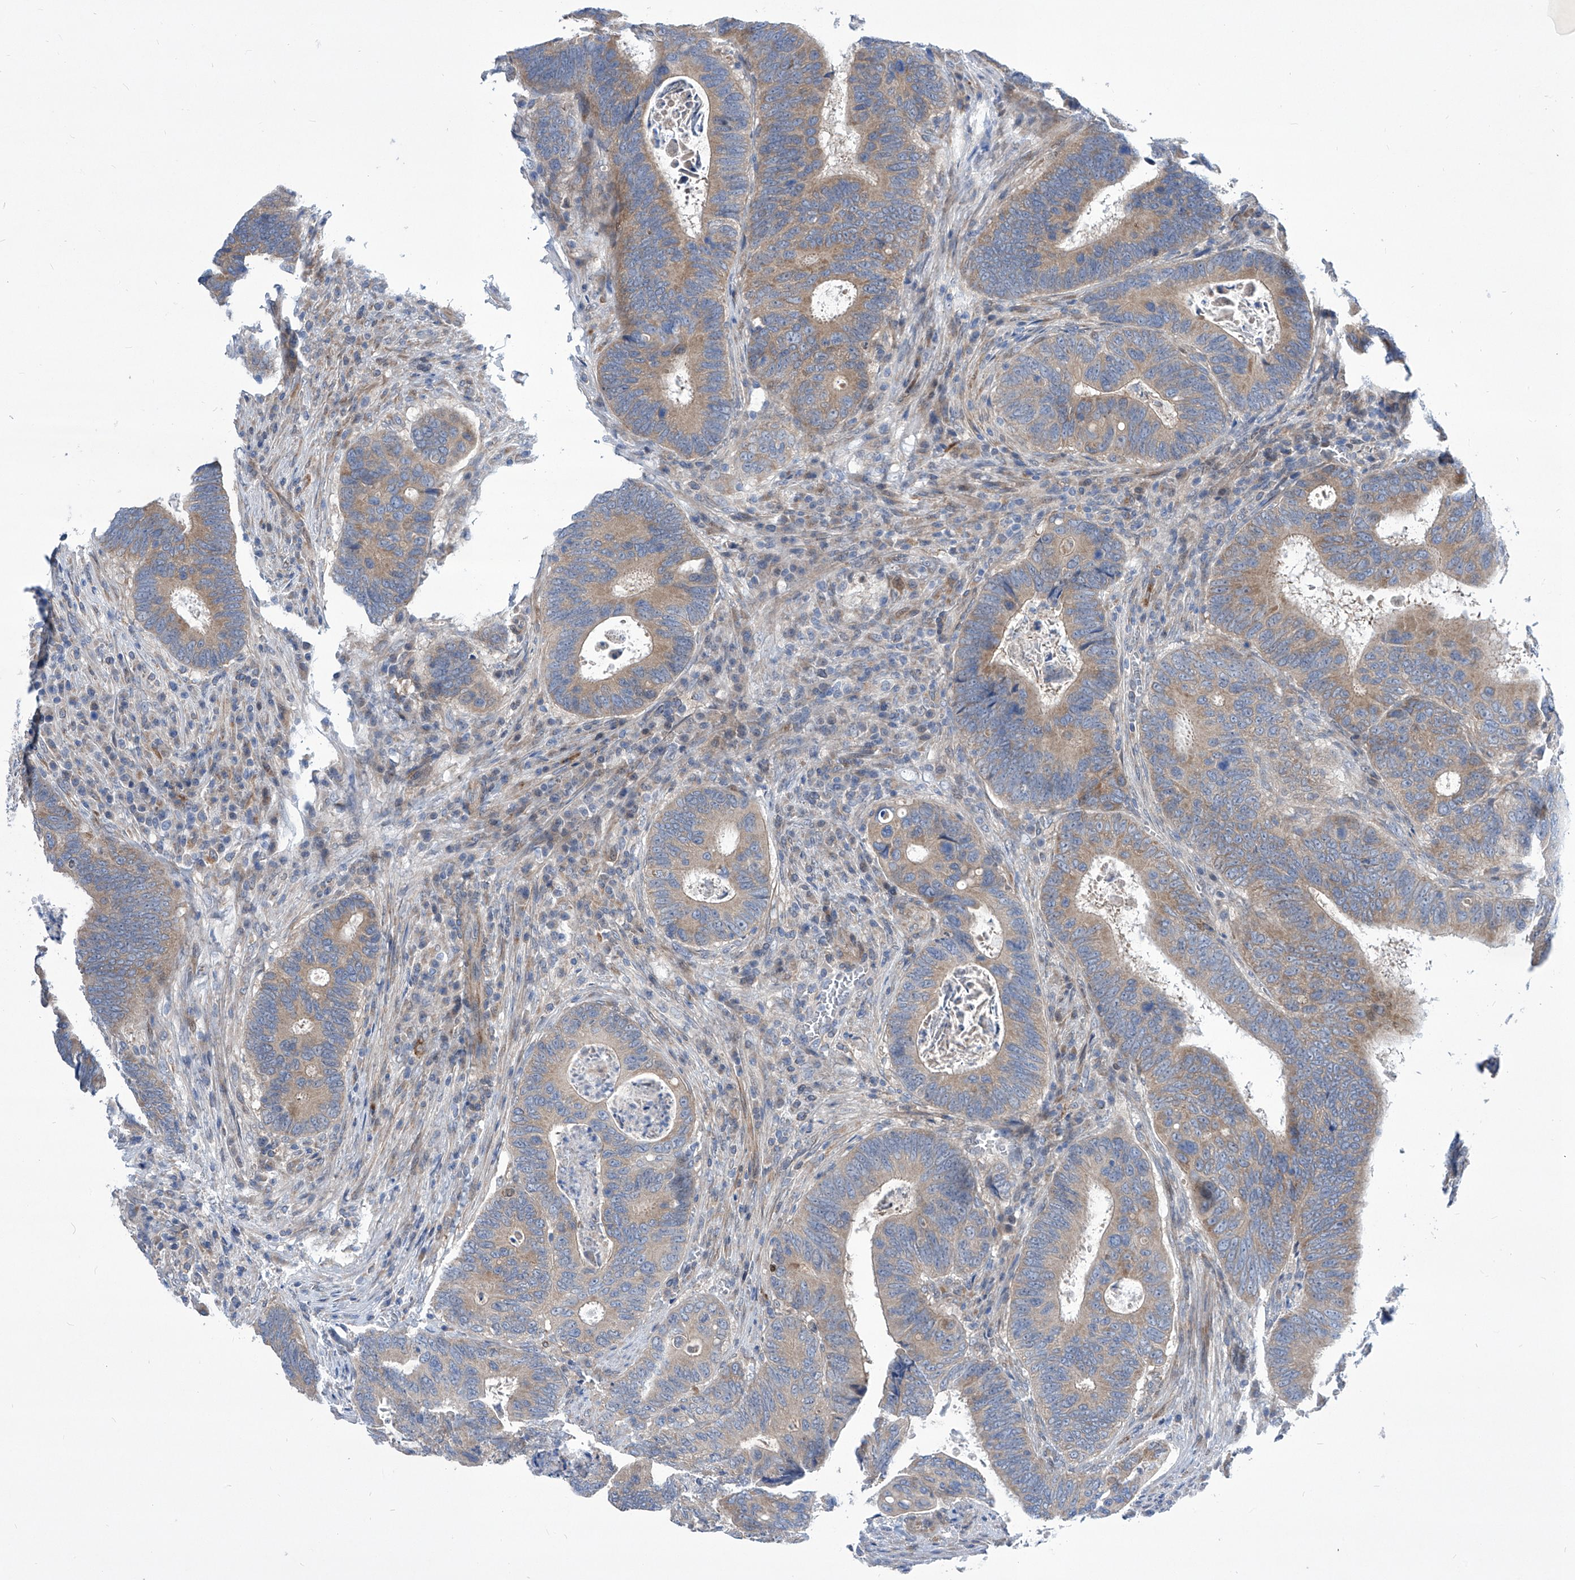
{"staining": {"intensity": "weak", "quantity": "25%-75%", "location": "cytoplasmic/membranous"}, "tissue": "colorectal cancer", "cell_type": "Tumor cells", "image_type": "cancer", "snomed": [{"axis": "morphology", "description": "Adenocarcinoma, NOS"}, {"axis": "topography", "description": "Colon"}], "caption": "Protein expression analysis of human colorectal cancer (adenocarcinoma) reveals weak cytoplasmic/membranous positivity in about 25%-75% of tumor cells.", "gene": "SRBD1", "patient": {"sex": "male", "age": 72}}